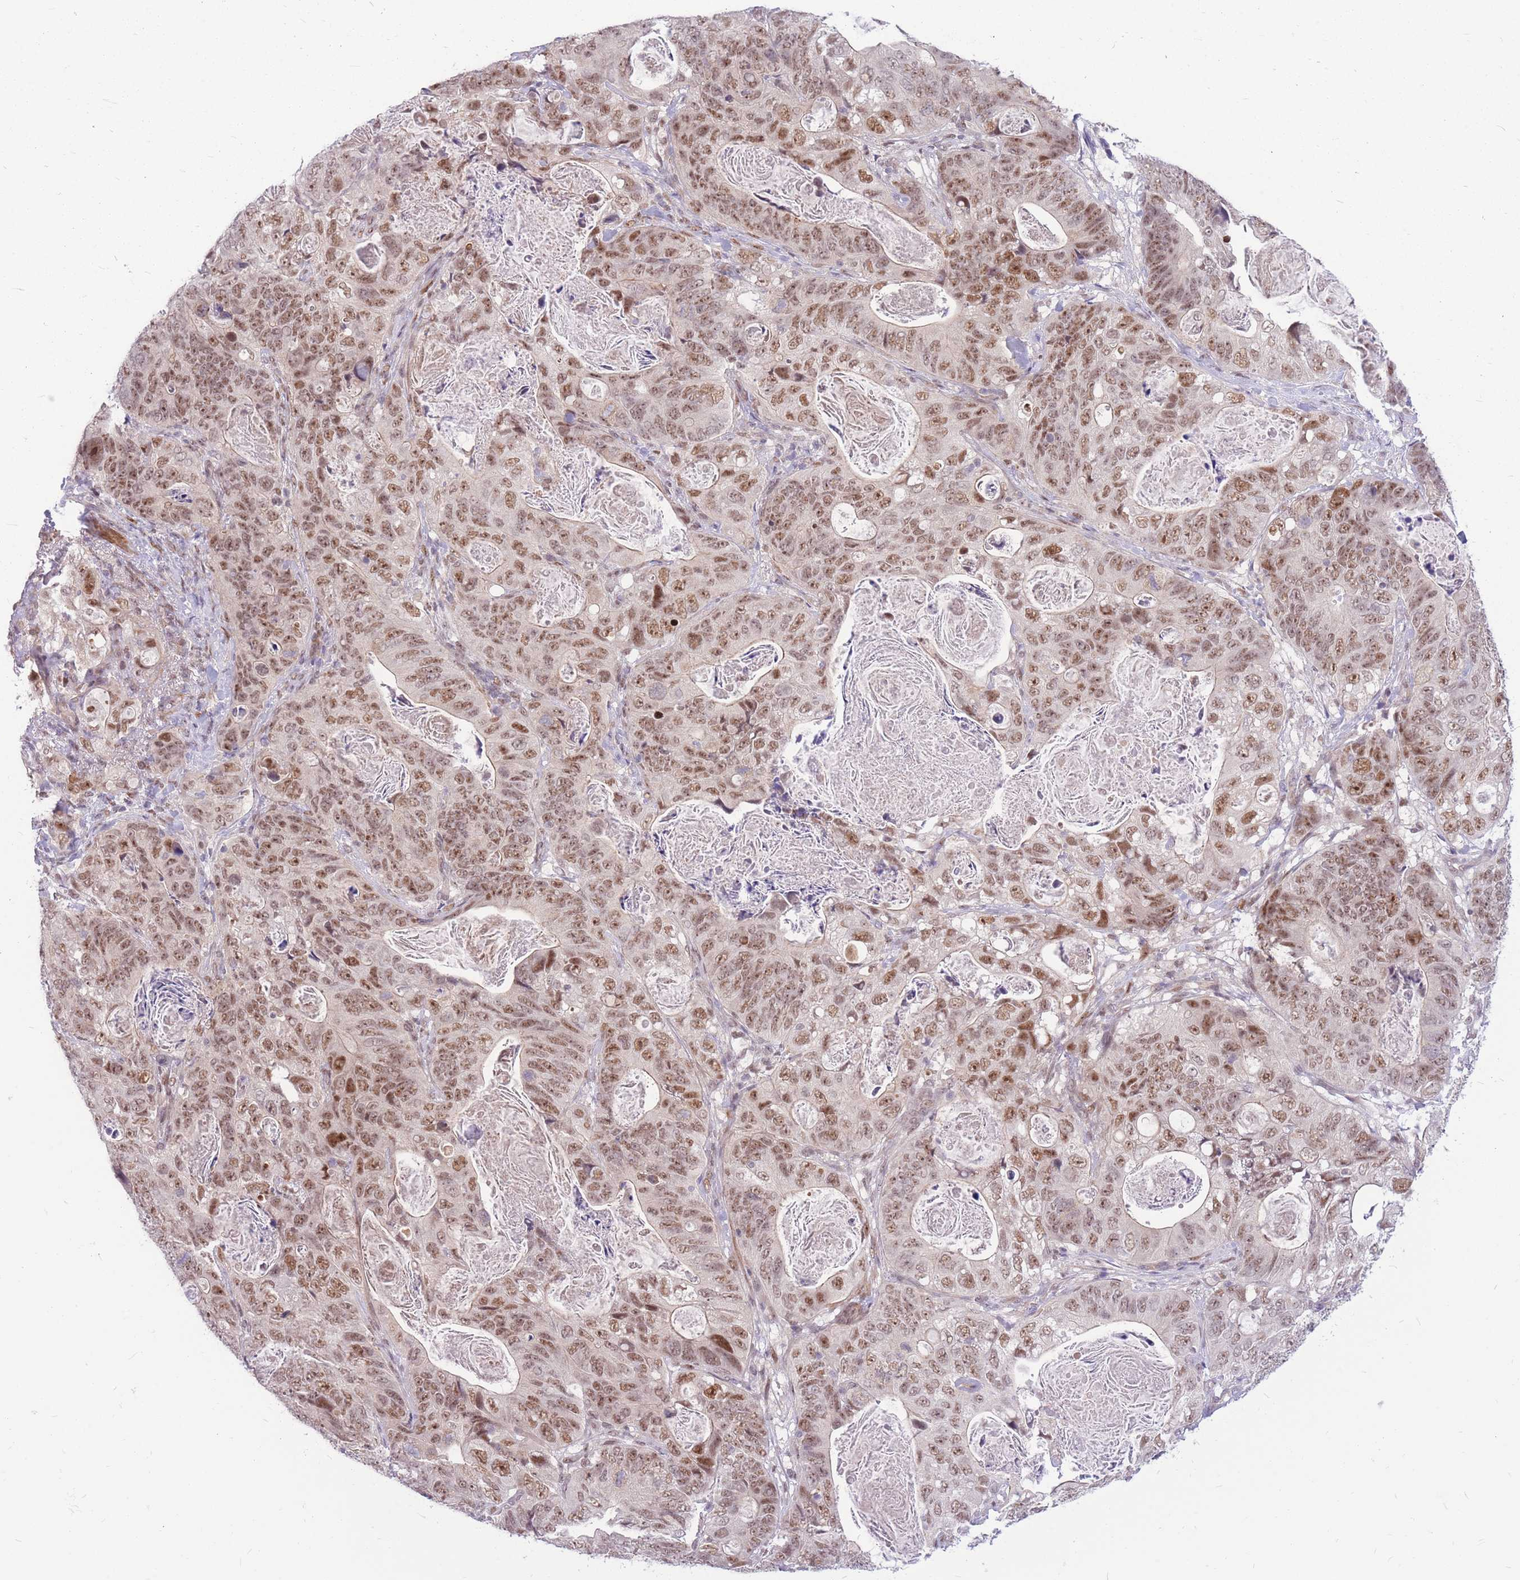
{"staining": {"intensity": "moderate", "quantity": ">75%", "location": "nuclear"}, "tissue": "stomach cancer", "cell_type": "Tumor cells", "image_type": "cancer", "snomed": [{"axis": "morphology", "description": "Normal tissue, NOS"}, {"axis": "morphology", "description": "Adenocarcinoma, NOS"}, {"axis": "topography", "description": "Stomach"}], "caption": "This micrograph exhibits IHC staining of stomach adenocarcinoma, with medium moderate nuclear staining in about >75% of tumor cells.", "gene": "ERCC2", "patient": {"sex": "female", "age": 89}}